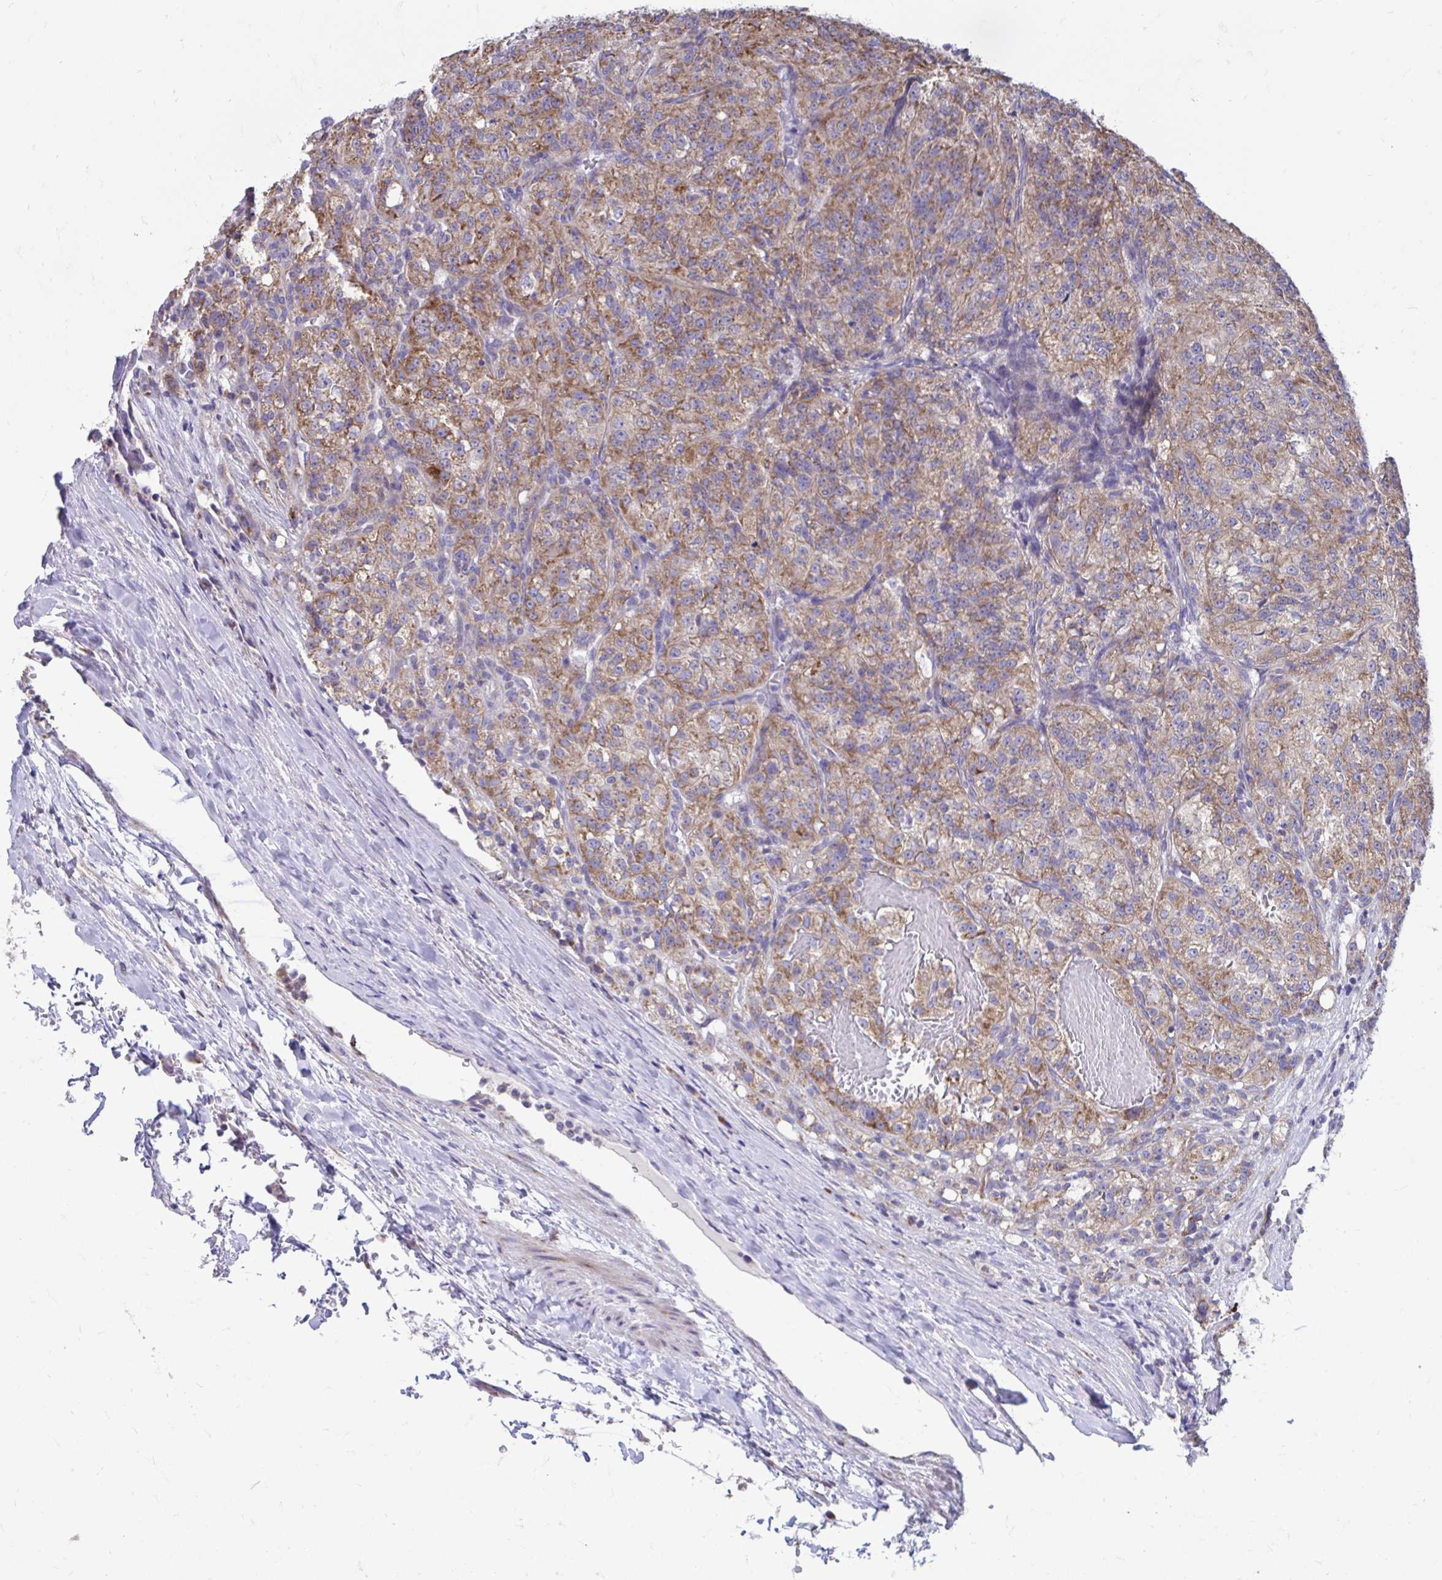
{"staining": {"intensity": "moderate", "quantity": ">75%", "location": "cytoplasmic/membranous"}, "tissue": "renal cancer", "cell_type": "Tumor cells", "image_type": "cancer", "snomed": [{"axis": "morphology", "description": "Adenocarcinoma, NOS"}, {"axis": "topography", "description": "Kidney"}], "caption": "Immunohistochemistry (DAB) staining of human adenocarcinoma (renal) shows moderate cytoplasmic/membranous protein staining in approximately >75% of tumor cells.", "gene": "LINGO4", "patient": {"sex": "female", "age": 63}}